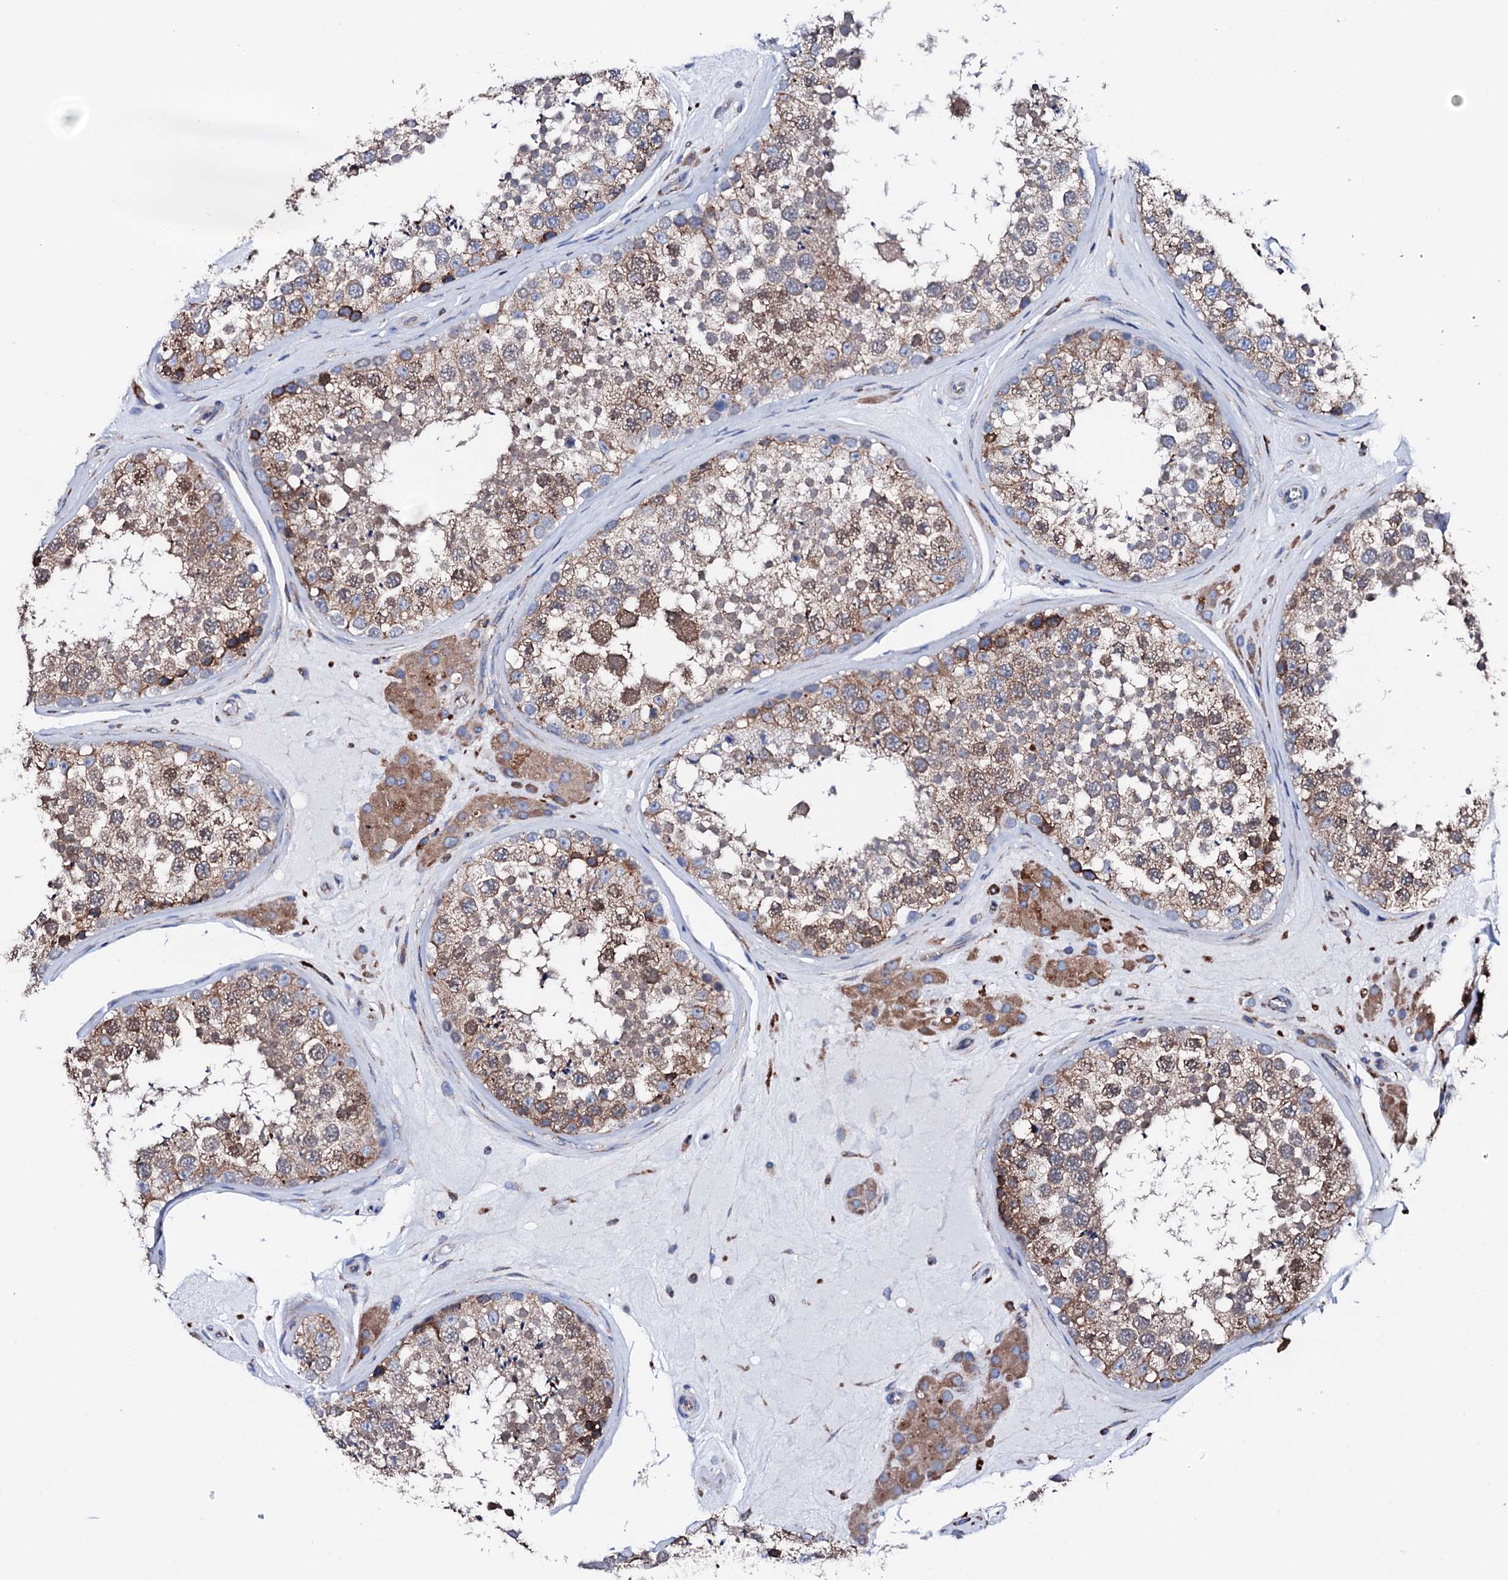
{"staining": {"intensity": "moderate", "quantity": ">75%", "location": "cytoplasmic/membranous"}, "tissue": "testis", "cell_type": "Cells in seminiferous ducts", "image_type": "normal", "snomed": [{"axis": "morphology", "description": "Normal tissue, NOS"}, {"axis": "topography", "description": "Testis"}], "caption": "Immunohistochemical staining of normal human testis shows moderate cytoplasmic/membranous protein positivity in about >75% of cells in seminiferous ducts. Nuclei are stained in blue.", "gene": "AMDHD1", "patient": {"sex": "male", "age": 46}}